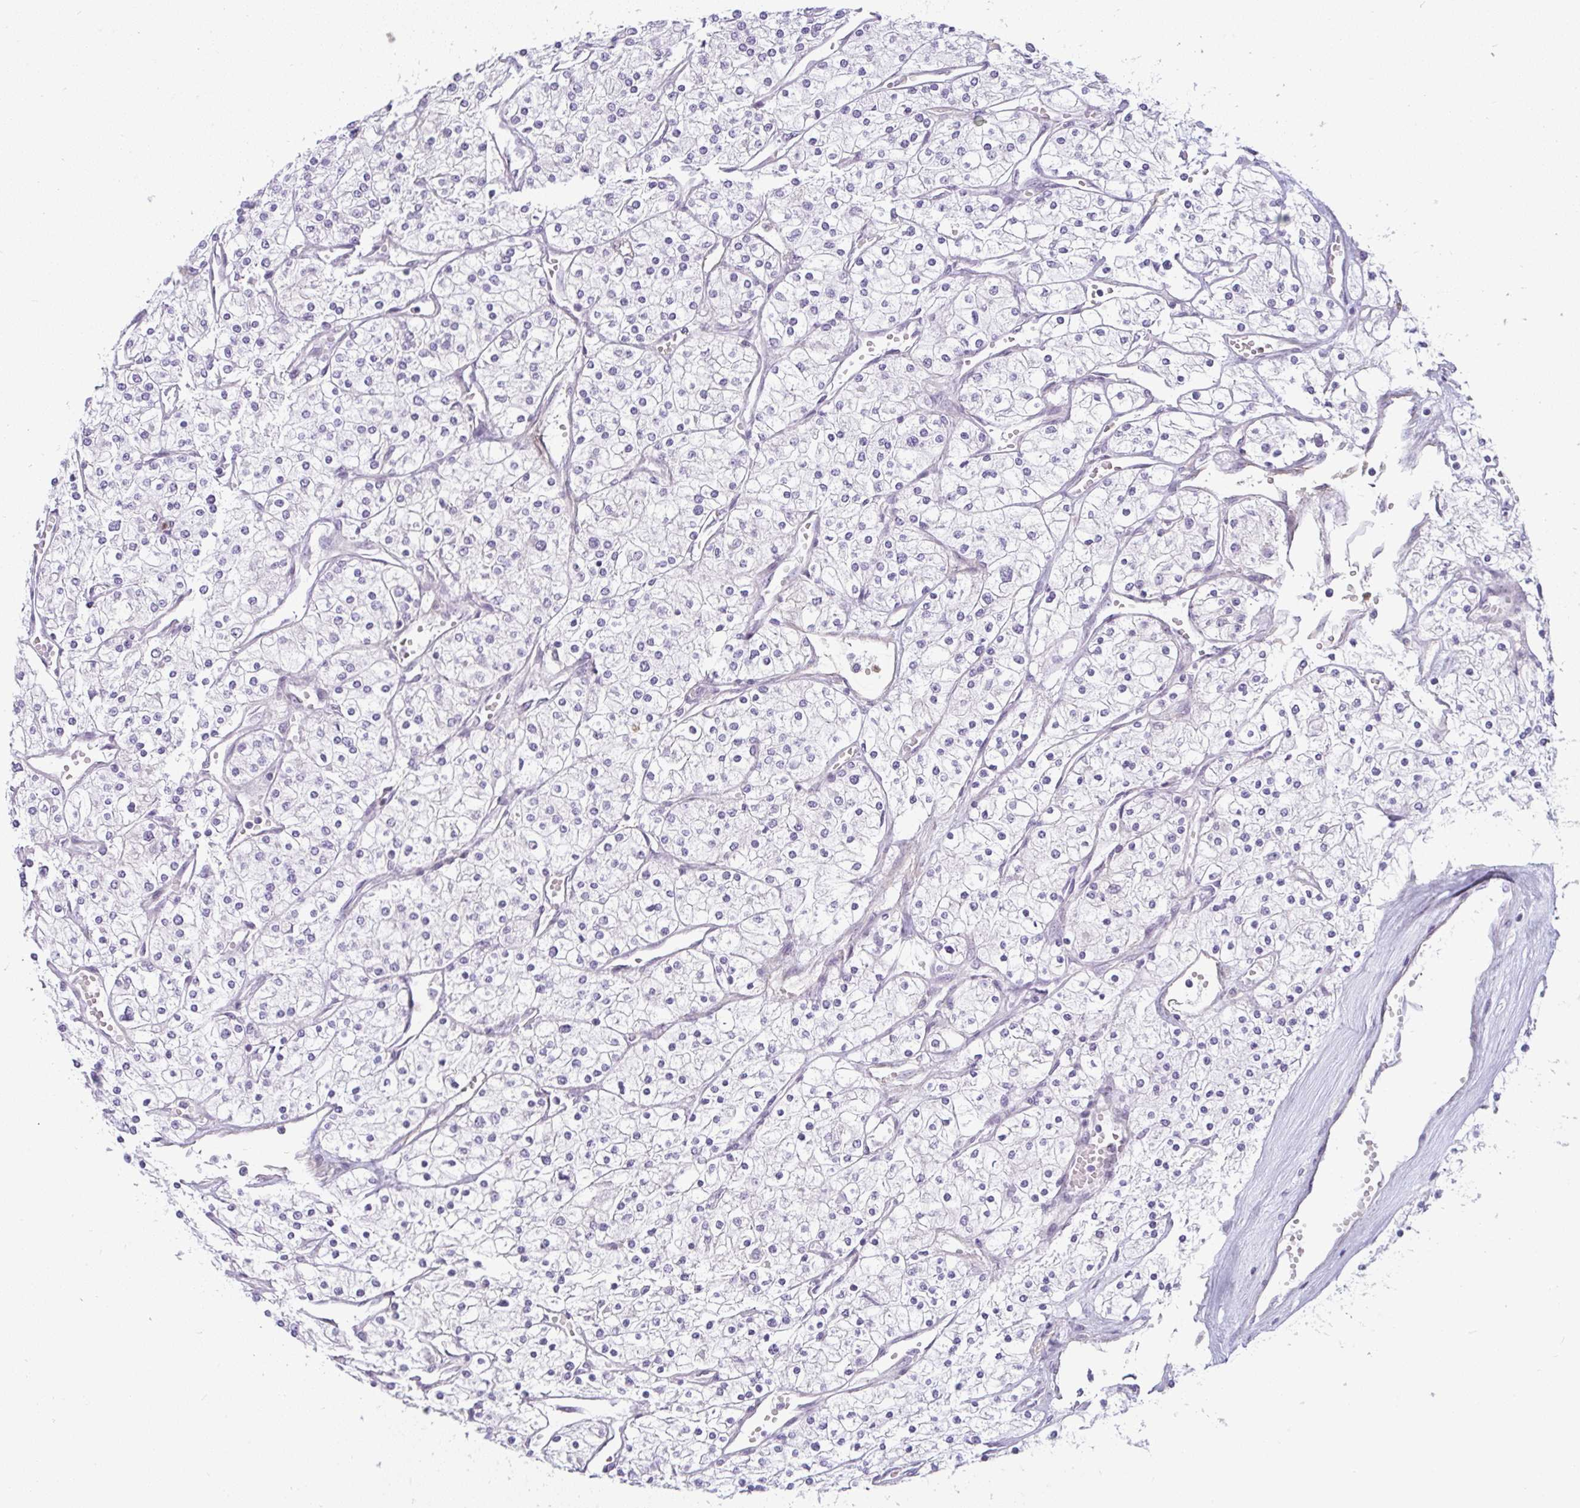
{"staining": {"intensity": "negative", "quantity": "none", "location": "none"}, "tissue": "renal cancer", "cell_type": "Tumor cells", "image_type": "cancer", "snomed": [{"axis": "morphology", "description": "Adenocarcinoma, NOS"}, {"axis": "topography", "description": "Kidney"}], "caption": "Renal cancer was stained to show a protein in brown. There is no significant staining in tumor cells. Brightfield microscopy of immunohistochemistry (IHC) stained with DAB (brown) and hematoxylin (blue), captured at high magnification.", "gene": "DZIP1", "patient": {"sex": "male", "age": 80}}